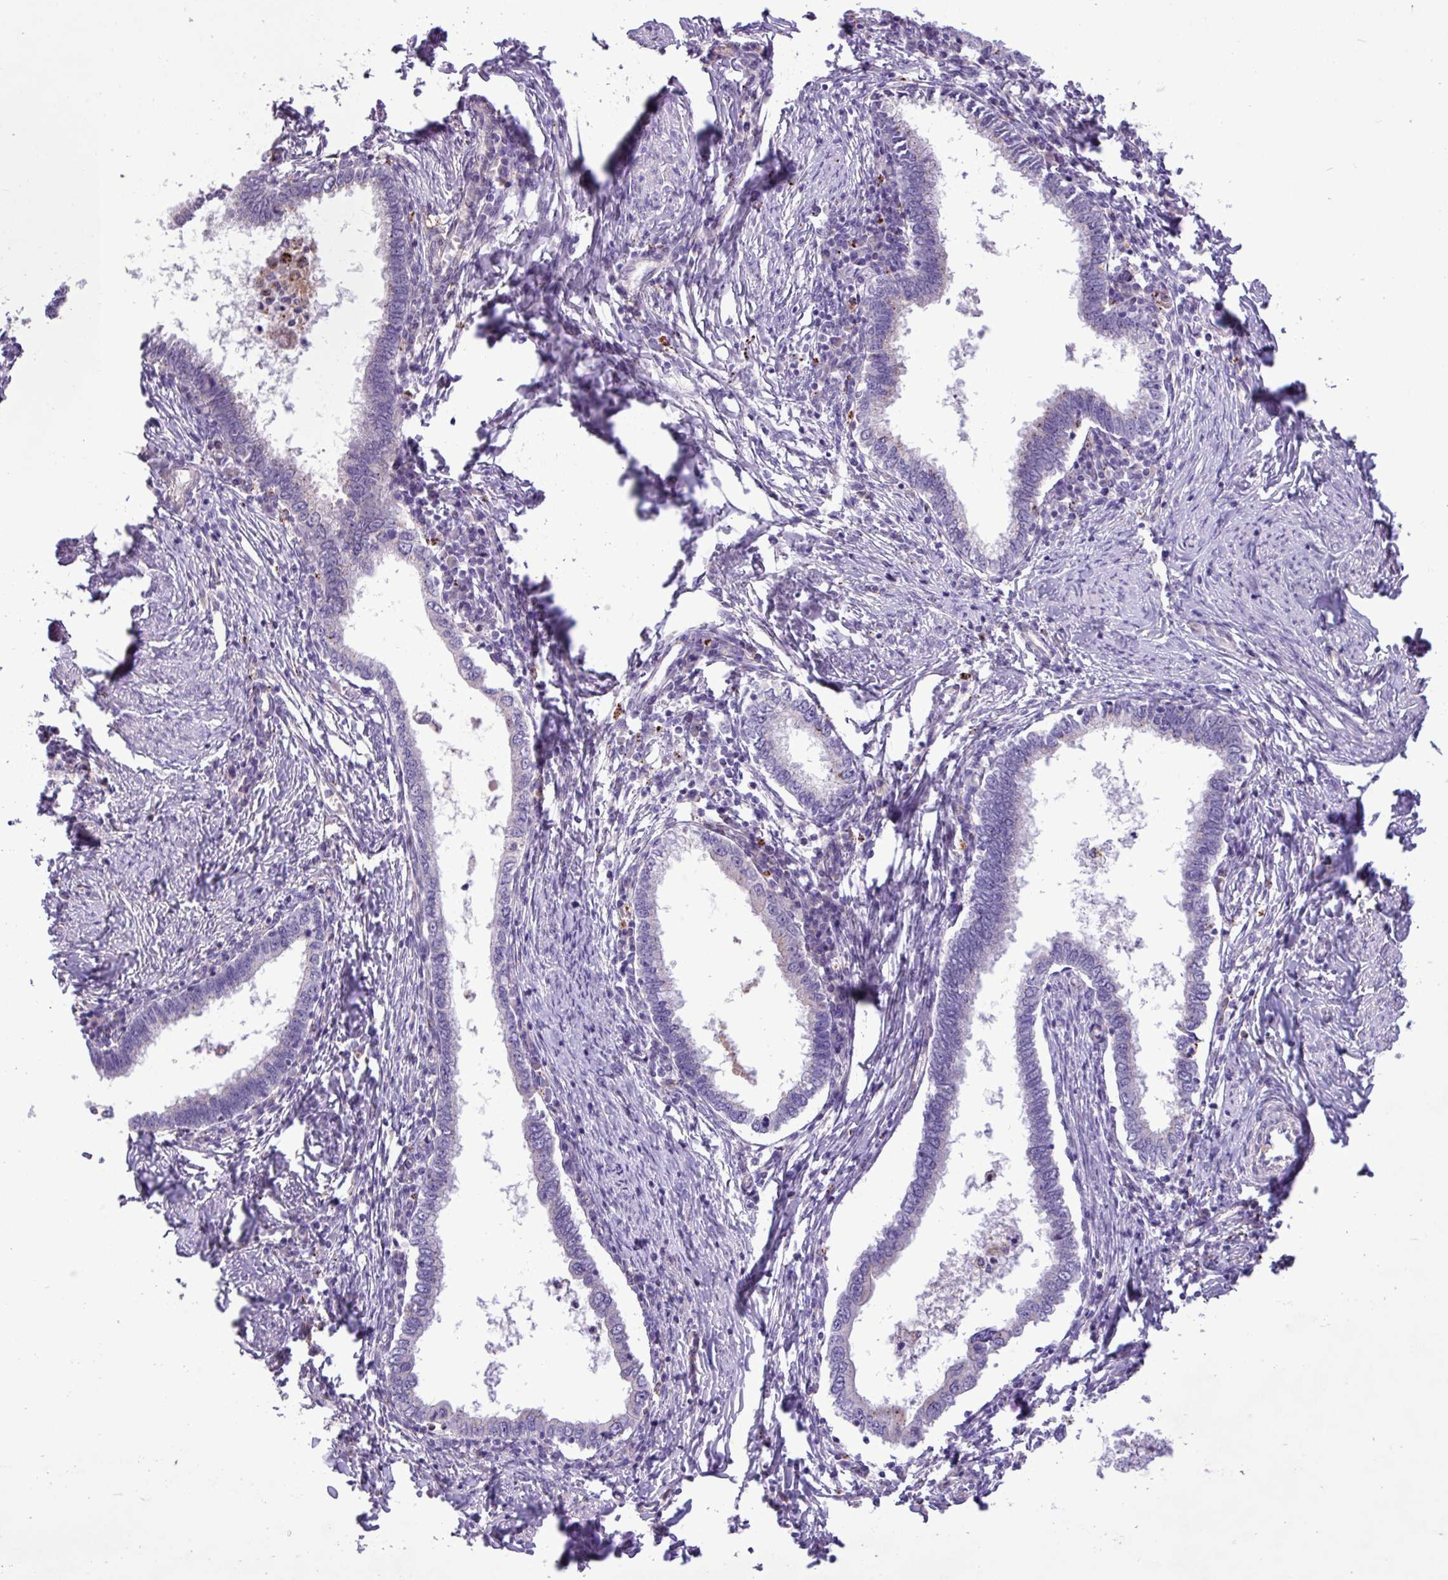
{"staining": {"intensity": "negative", "quantity": "none", "location": "none"}, "tissue": "cervical cancer", "cell_type": "Tumor cells", "image_type": "cancer", "snomed": [{"axis": "morphology", "description": "Adenocarcinoma, NOS"}, {"axis": "topography", "description": "Cervix"}], "caption": "High power microscopy micrograph of an immunohistochemistry image of cervical cancer (adenocarcinoma), revealing no significant staining in tumor cells.", "gene": "CD248", "patient": {"sex": "female", "age": 36}}